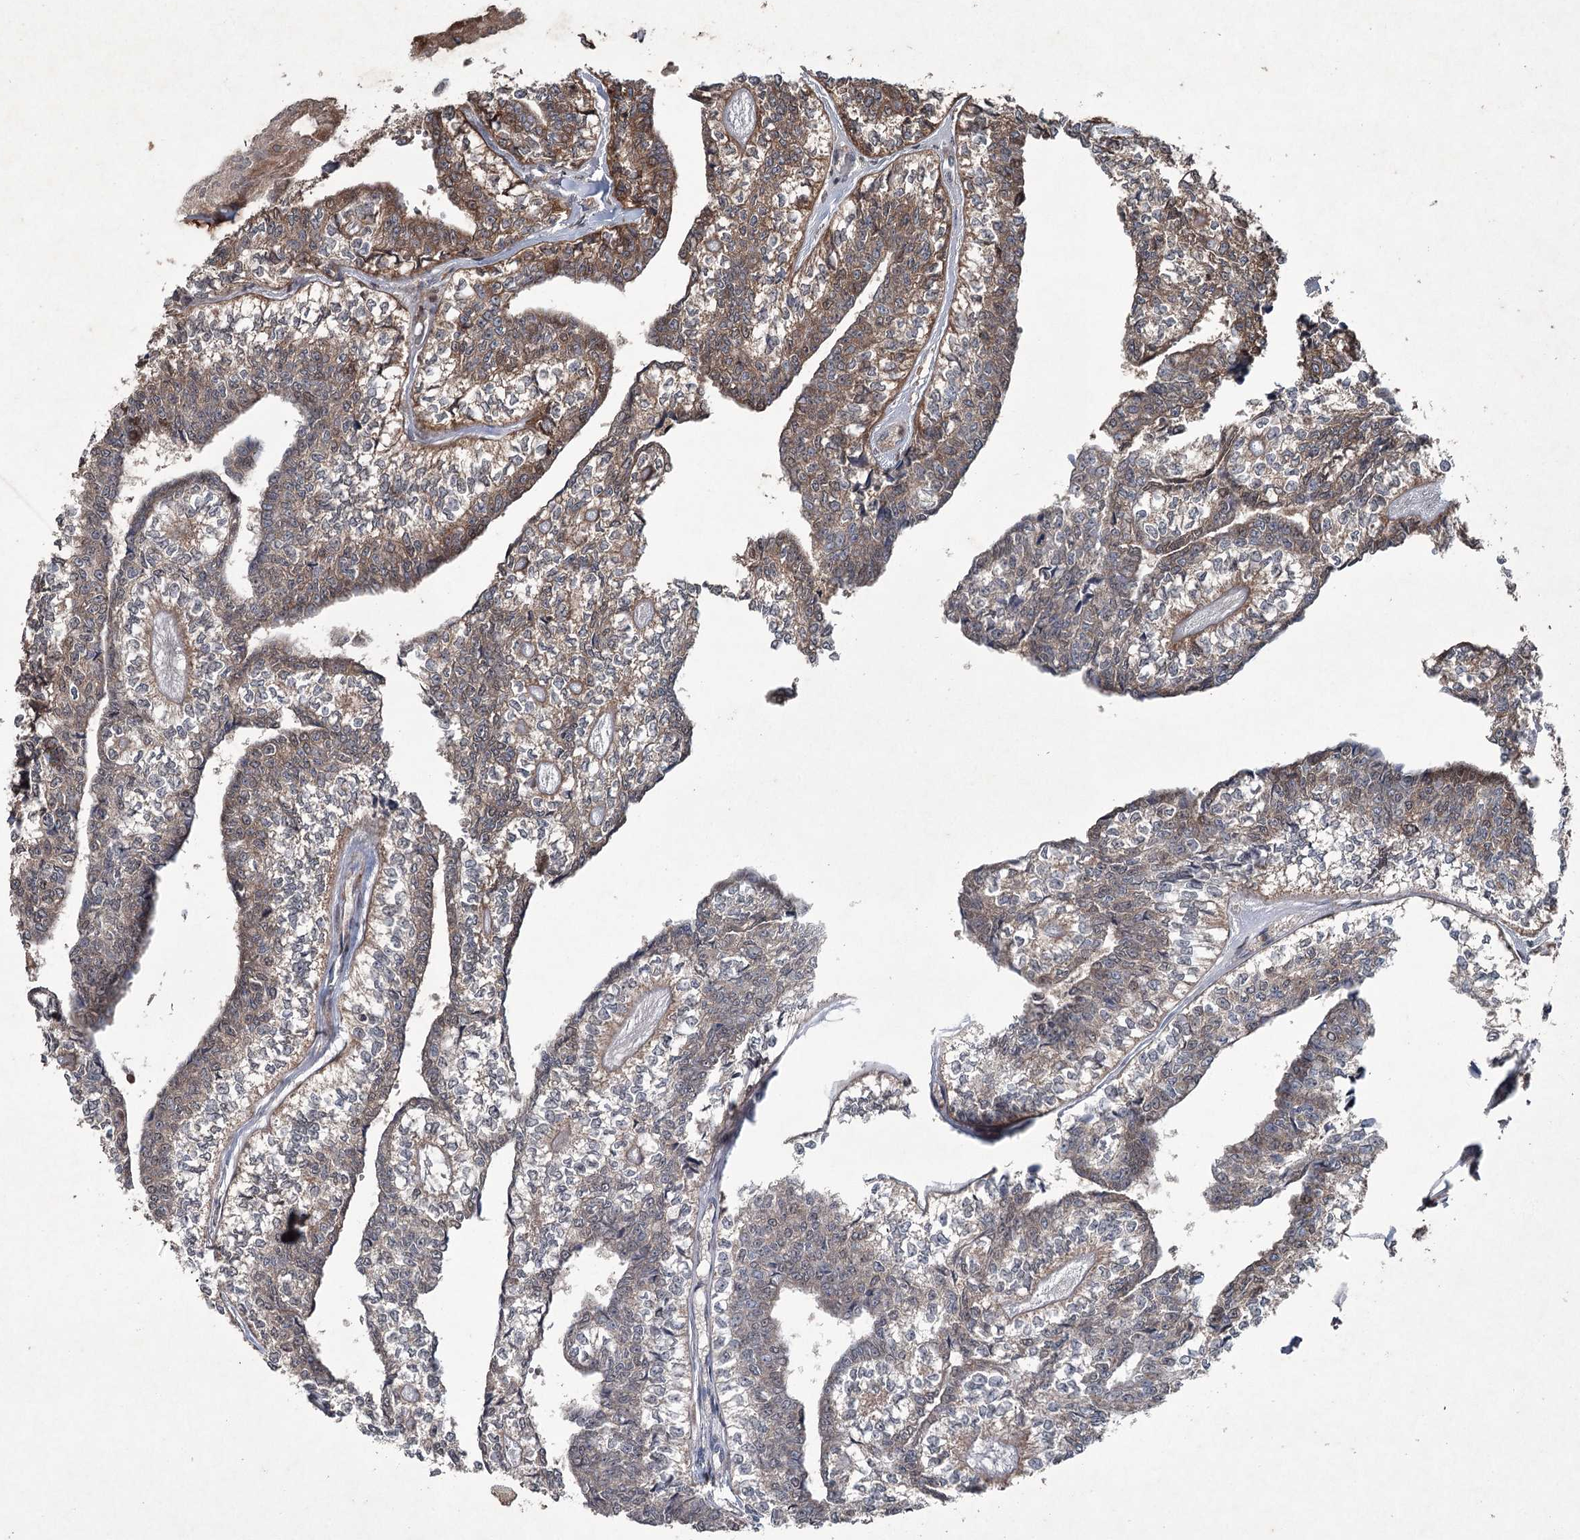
{"staining": {"intensity": "moderate", "quantity": "<25%", "location": "cytoplasmic/membranous"}, "tissue": "head and neck cancer", "cell_type": "Tumor cells", "image_type": "cancer", "snomed": [{"axis": "morphology", "description": "Adenocarcinoma, NOS"}, {"axis": "topography", "description": "Head-Neck"}], "caption": "A brown stain highlights moderate cytoplasmic/membranous positivity of a protein in head and neck cancer (adenocarcinoma) tumor cells.", "gene": "PGLYRP2", "patient": {"sex": "female", "age": 73}}